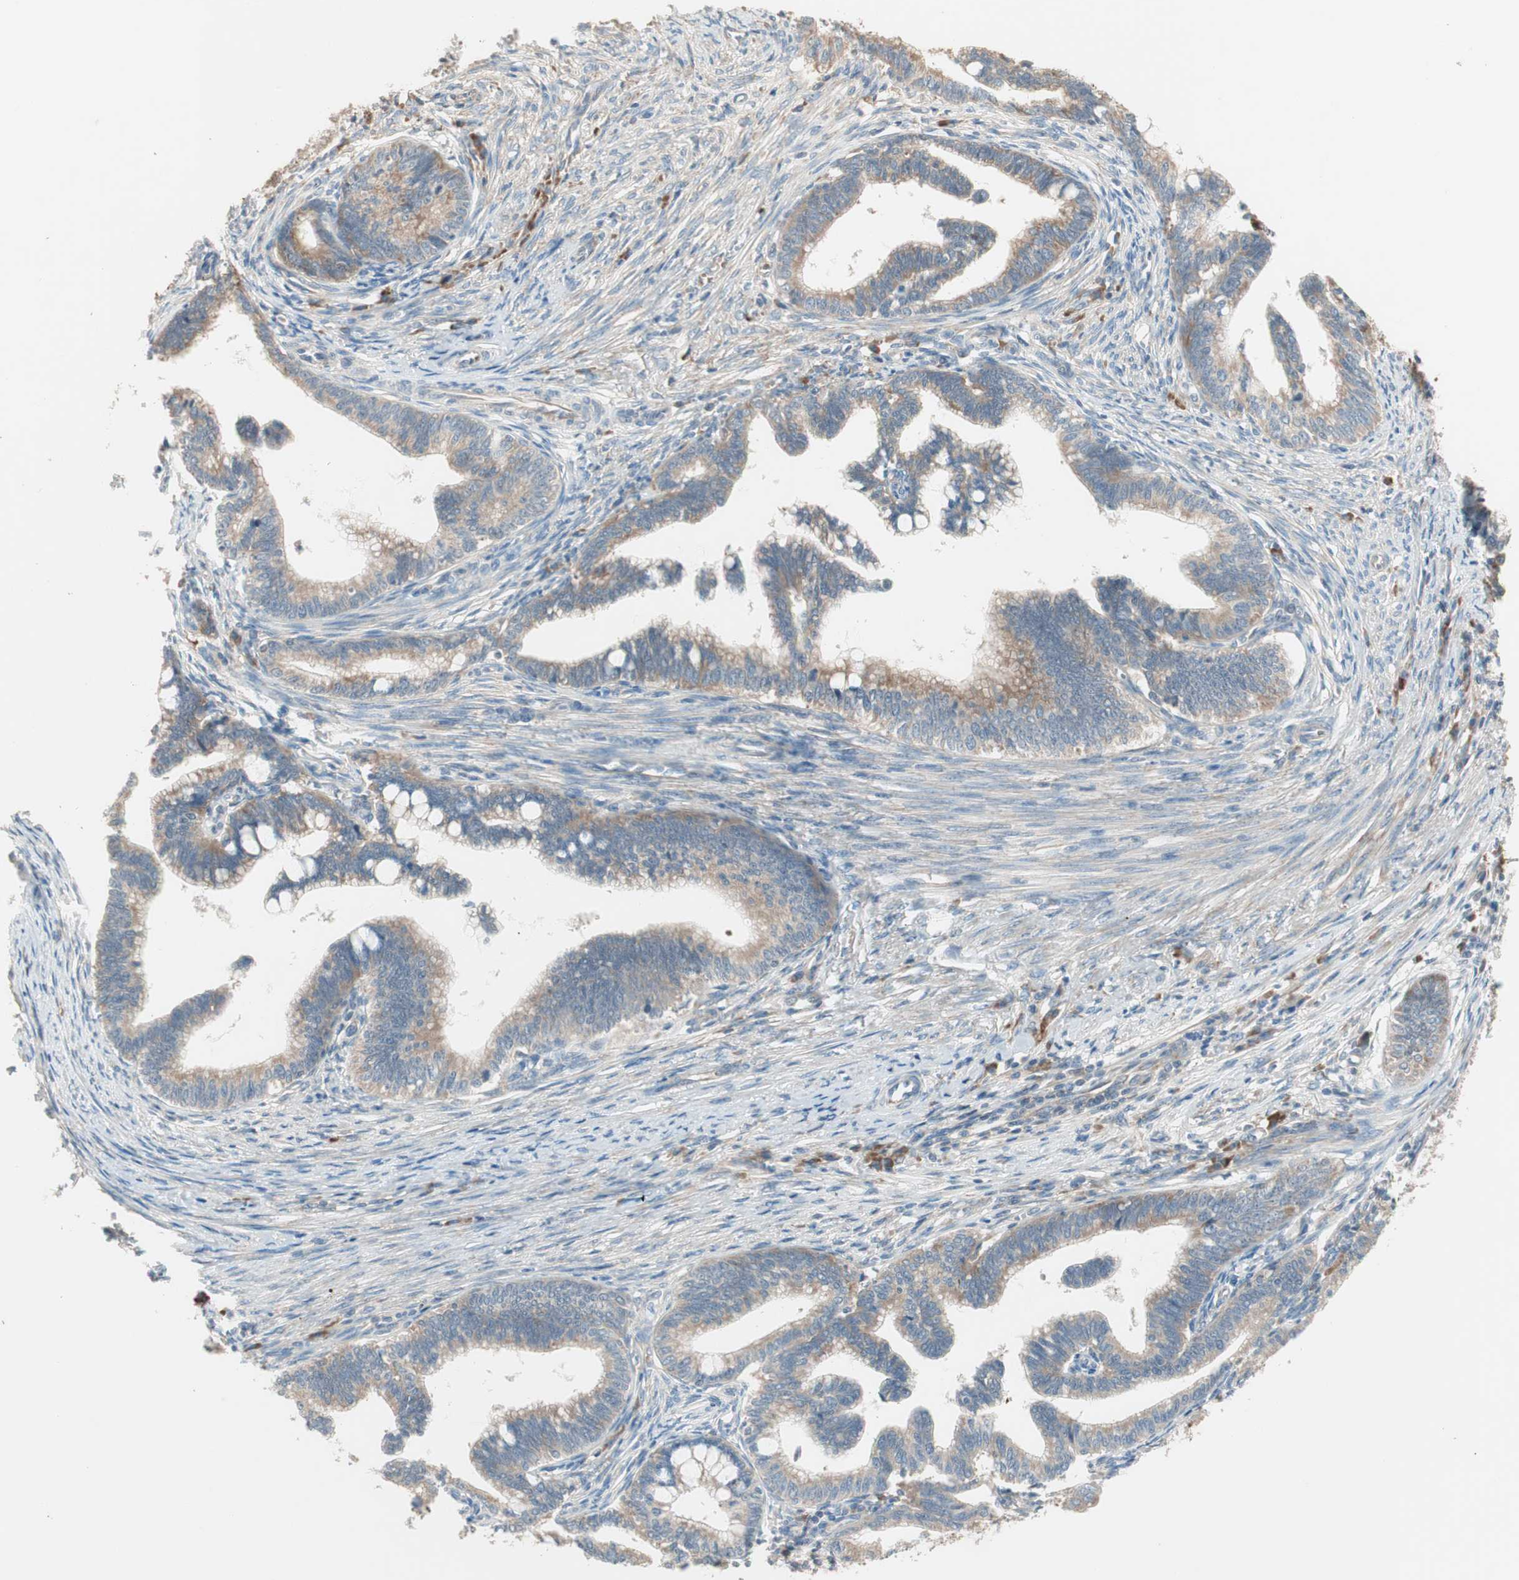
{"staining": {"intensity": "moderate", "quantity": ">75%", "location": "cytoplasmic/membranous"}, "tissue": "cervical cancer", "cell_type": "Tumor cells", "image_type": "cancer", "snomed": [{"axis": "morphology", "description": "Adenocarcinoma, NOS"}, {"axis": "topography", "description": "Cervix"}], "caption": "Tumor cells demonstrate moderate cytoplasmic/membranous staining in about >75% of cells in cervical cancer (adenocarcinoma). Nuclei are stained in blue.", "gene": "RPL23", "patient": {"sex": "female", "age": 36}}